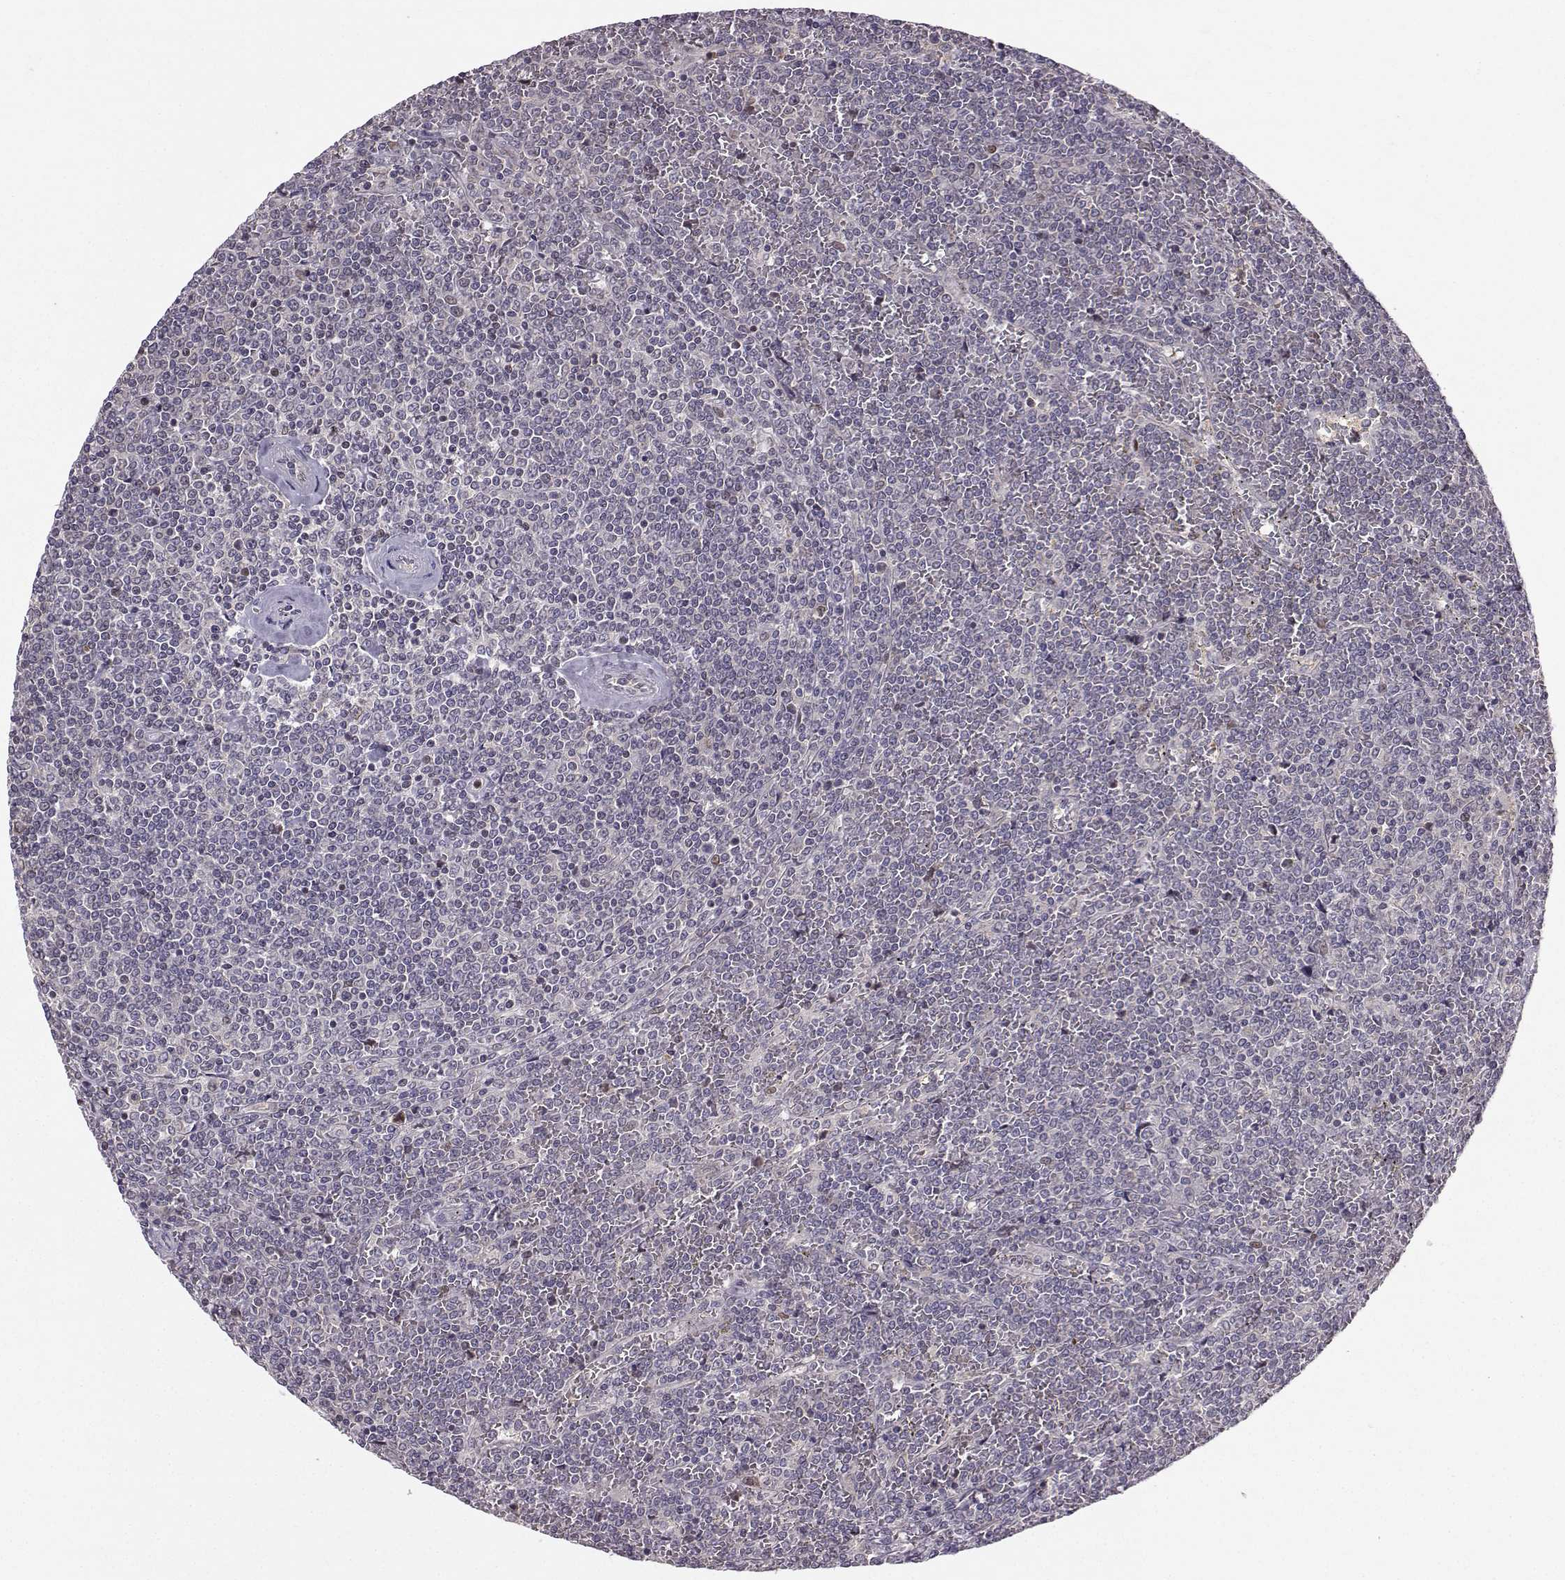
{"staining": {"intensity": "negative", "quantity": "none", "location": "none"}, "tissue": "lymphoma", "cell_type": "Tumor cells", "image_type": "cancer", "snomed": [{"axis": "morphology", "description": "Malignant lymphoma, non-Hodgkin's type, Low grade"}, {"axis": "topography", "description": "Spleen"}], "caption": "A micrograph of human low-grade malignant lymphoma, non-Hodgkin's type is negative for staining in tumor cells.", "gene": "PKP2", "patient": {"sex": "female", "age": 19}}